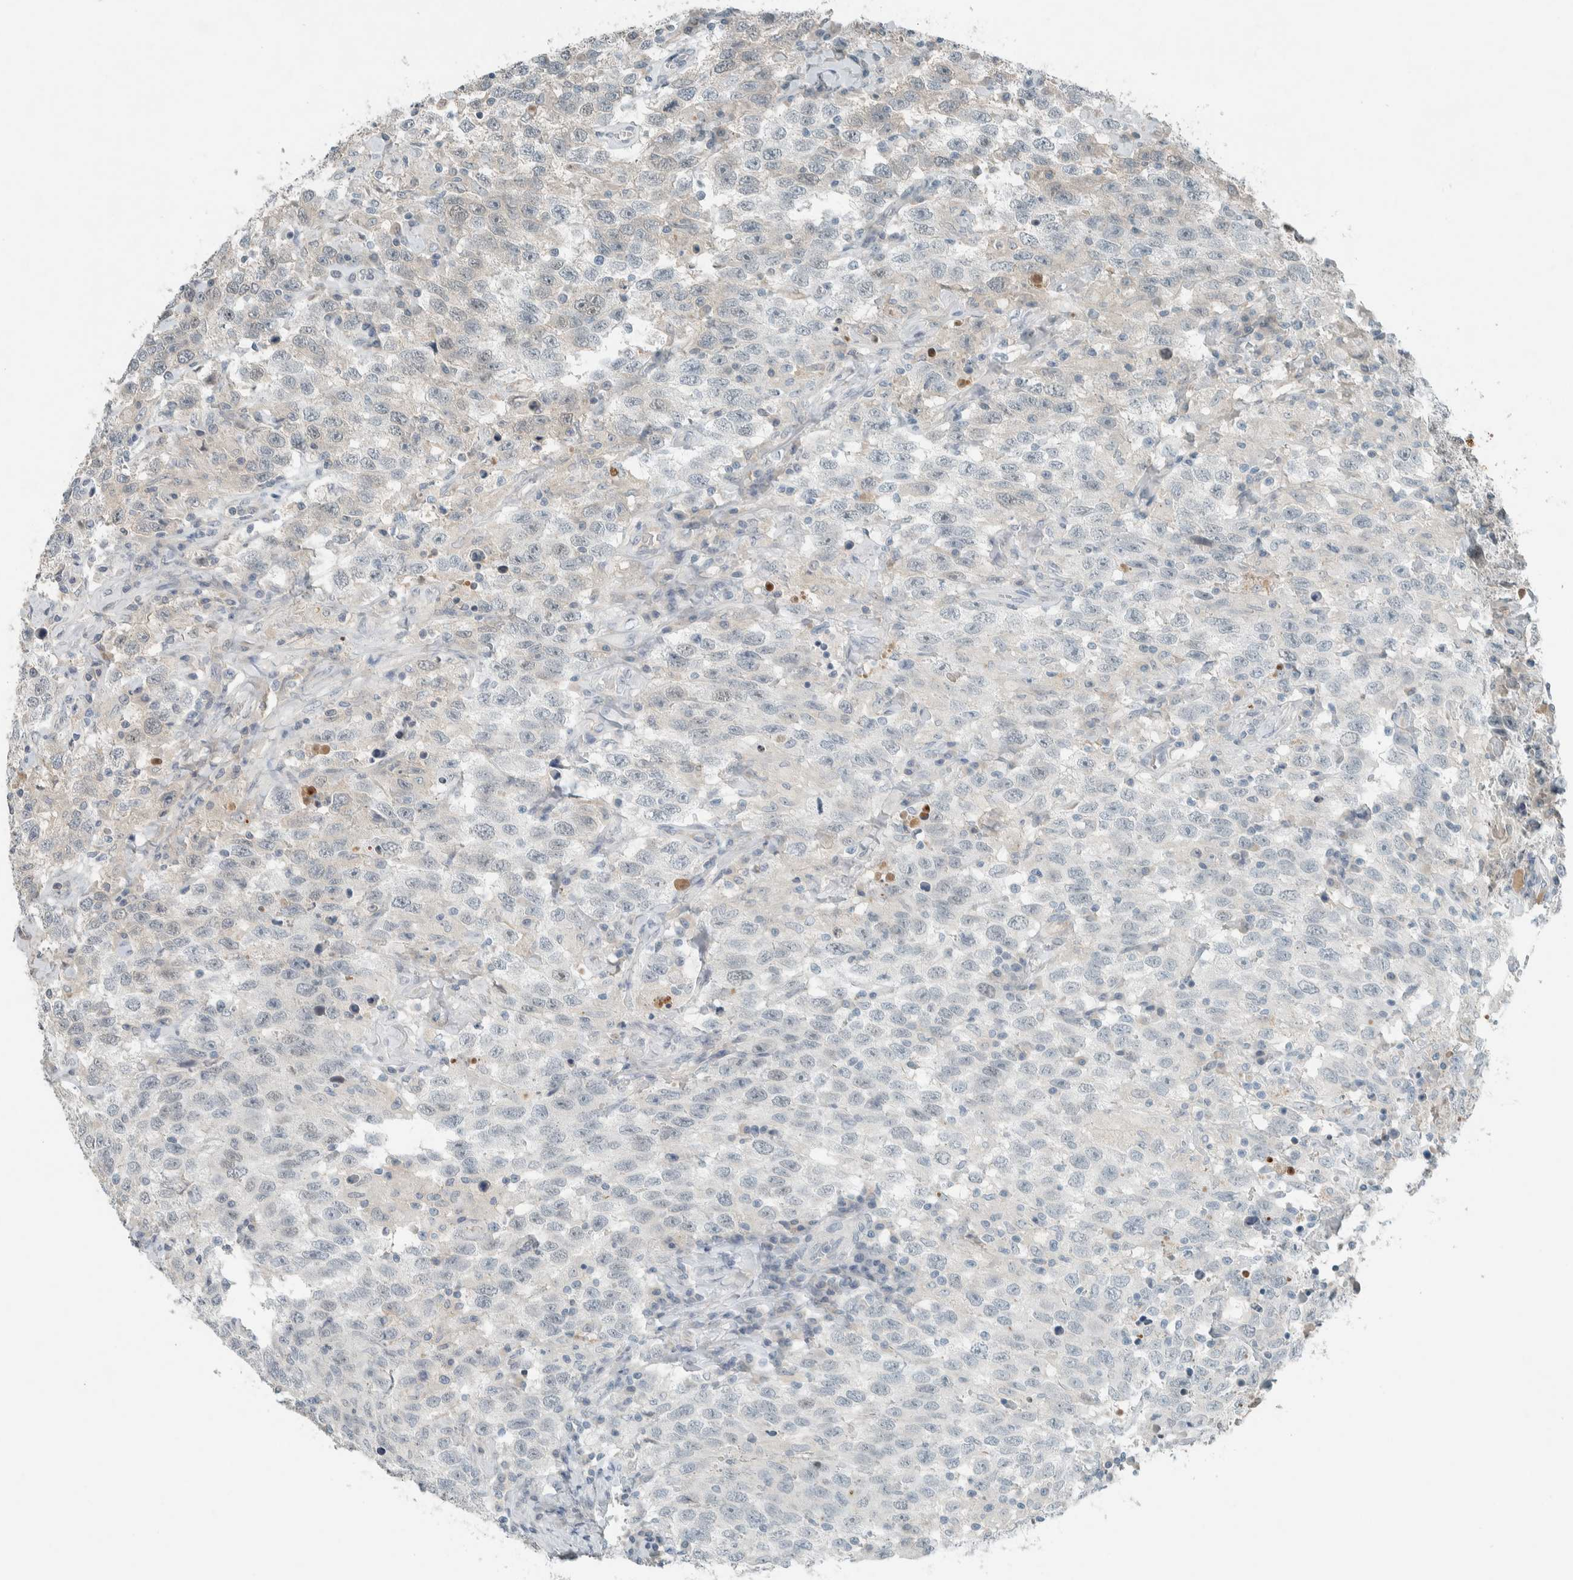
{"staining": {"intensity": "negative", "quantity": "none", "location": "none"}, "tissue": "testis cancer", "cell_type": "Tumor cells", "image_type": "cancer", "snomed": [{"axis": "morphology", "description": "Seminoma, NOS"}, {"axis": "topography", "description": "Testis"}], "caption": "Immunohistochemistry of testis cancer (seminoma) exhibits no positivity in tumor cells. The staining was performed using DAB to visualize the protein expression in brown, while the nuclei were stained in blue with hematoxylin (Magnification: 20x).", "gene": "CERCAM", "patient": {"sex": "male", "age": 41}}